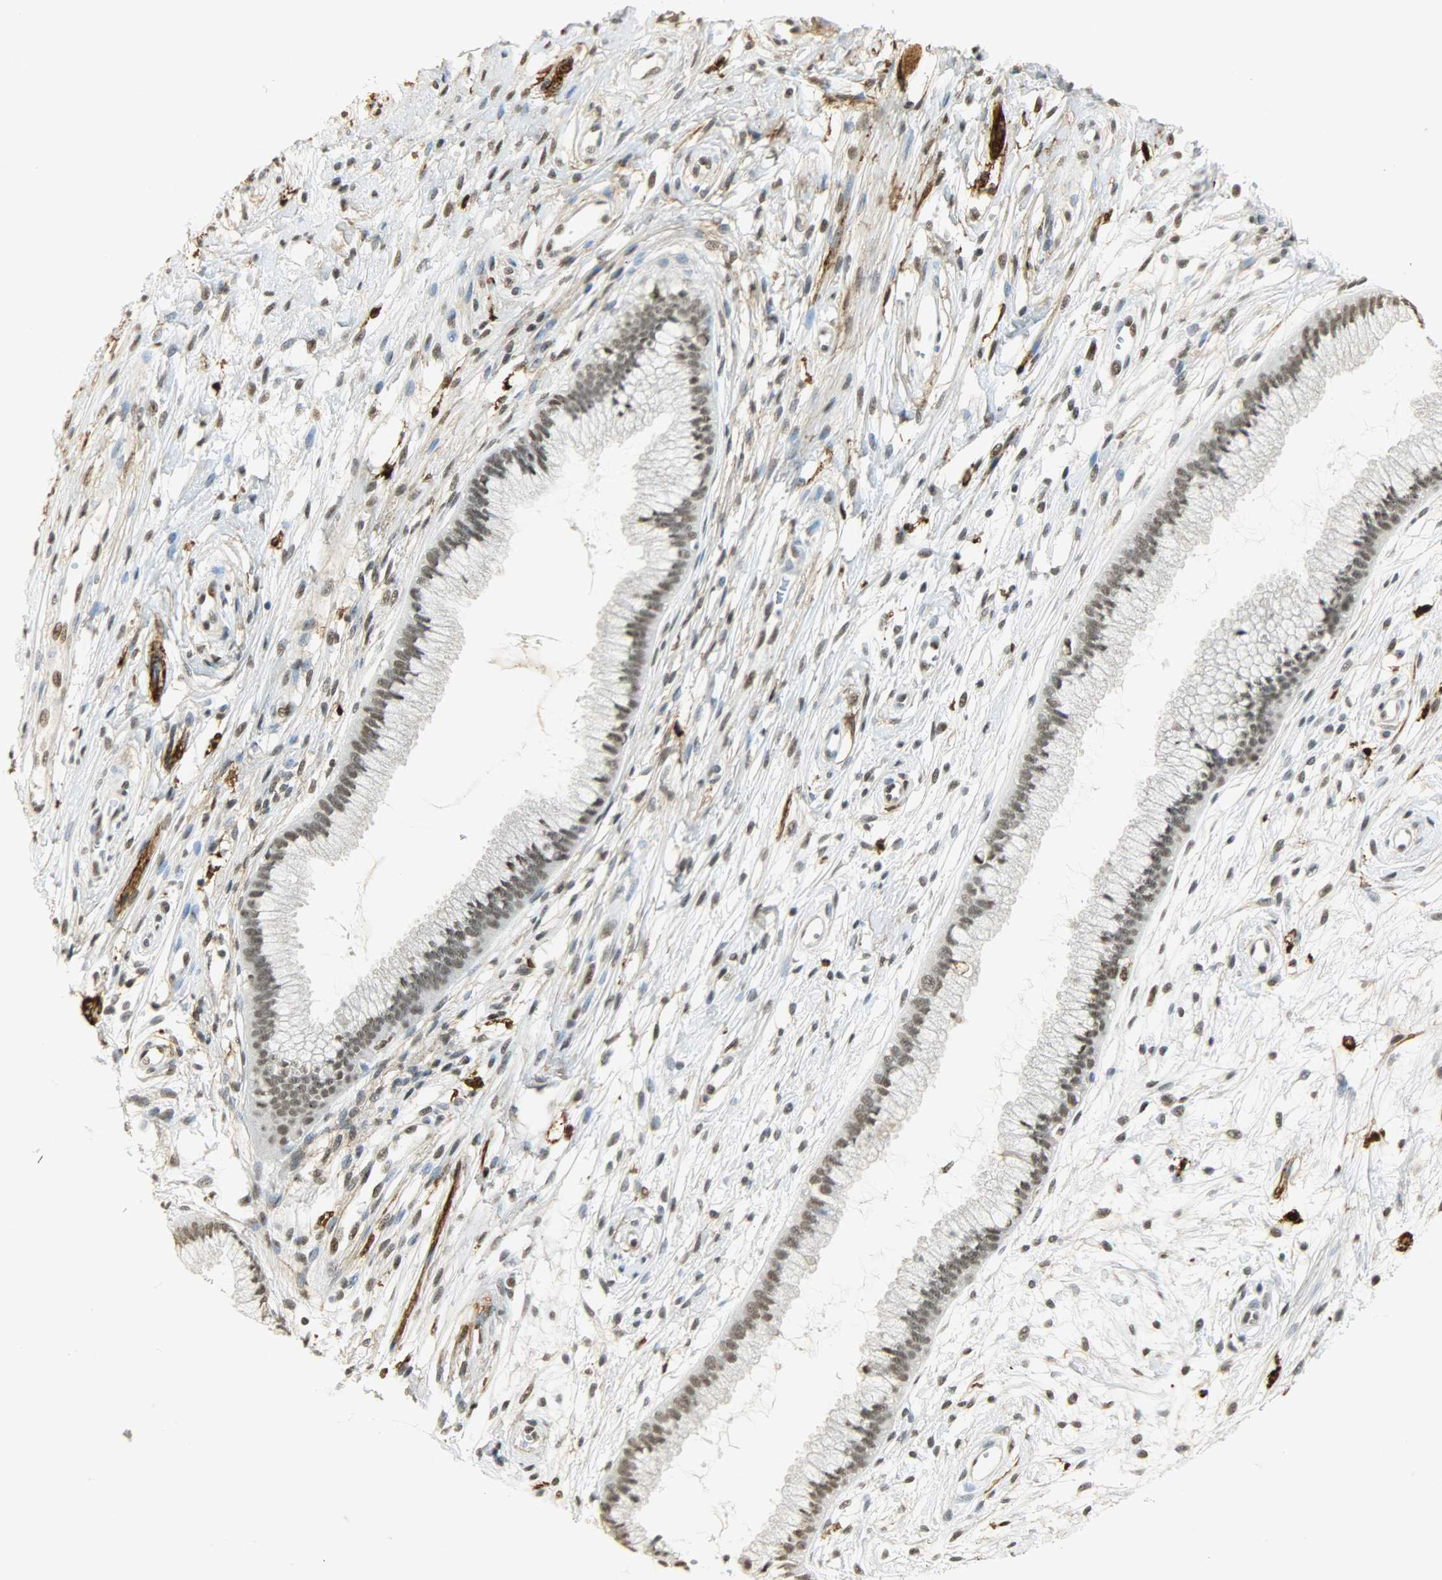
{"staining": {"intensity": "moderate", "quantity": ">75%", "location": "nuclear"}, "tissue": "cervix", "cell_type": "Glandular cells", "image_type": "normal", "snomed": [{"axis": "morphology", "description": "Normal tissue, NOS"}, {"axis": "topography", "description": "Cervix"}], "caption": "A brown stain labels moderate nuclear expression of a protein in glandular cells of benign human cervix. The staining was performed using DAB (3,3'-diaminobenzidine) to visualize the protein expression in brown, while the nuclei were stained in blue with hematoxylin (Magnification: 20x).", "gene": "NGFR", "patient": {"sex": "female", "age": 39}}